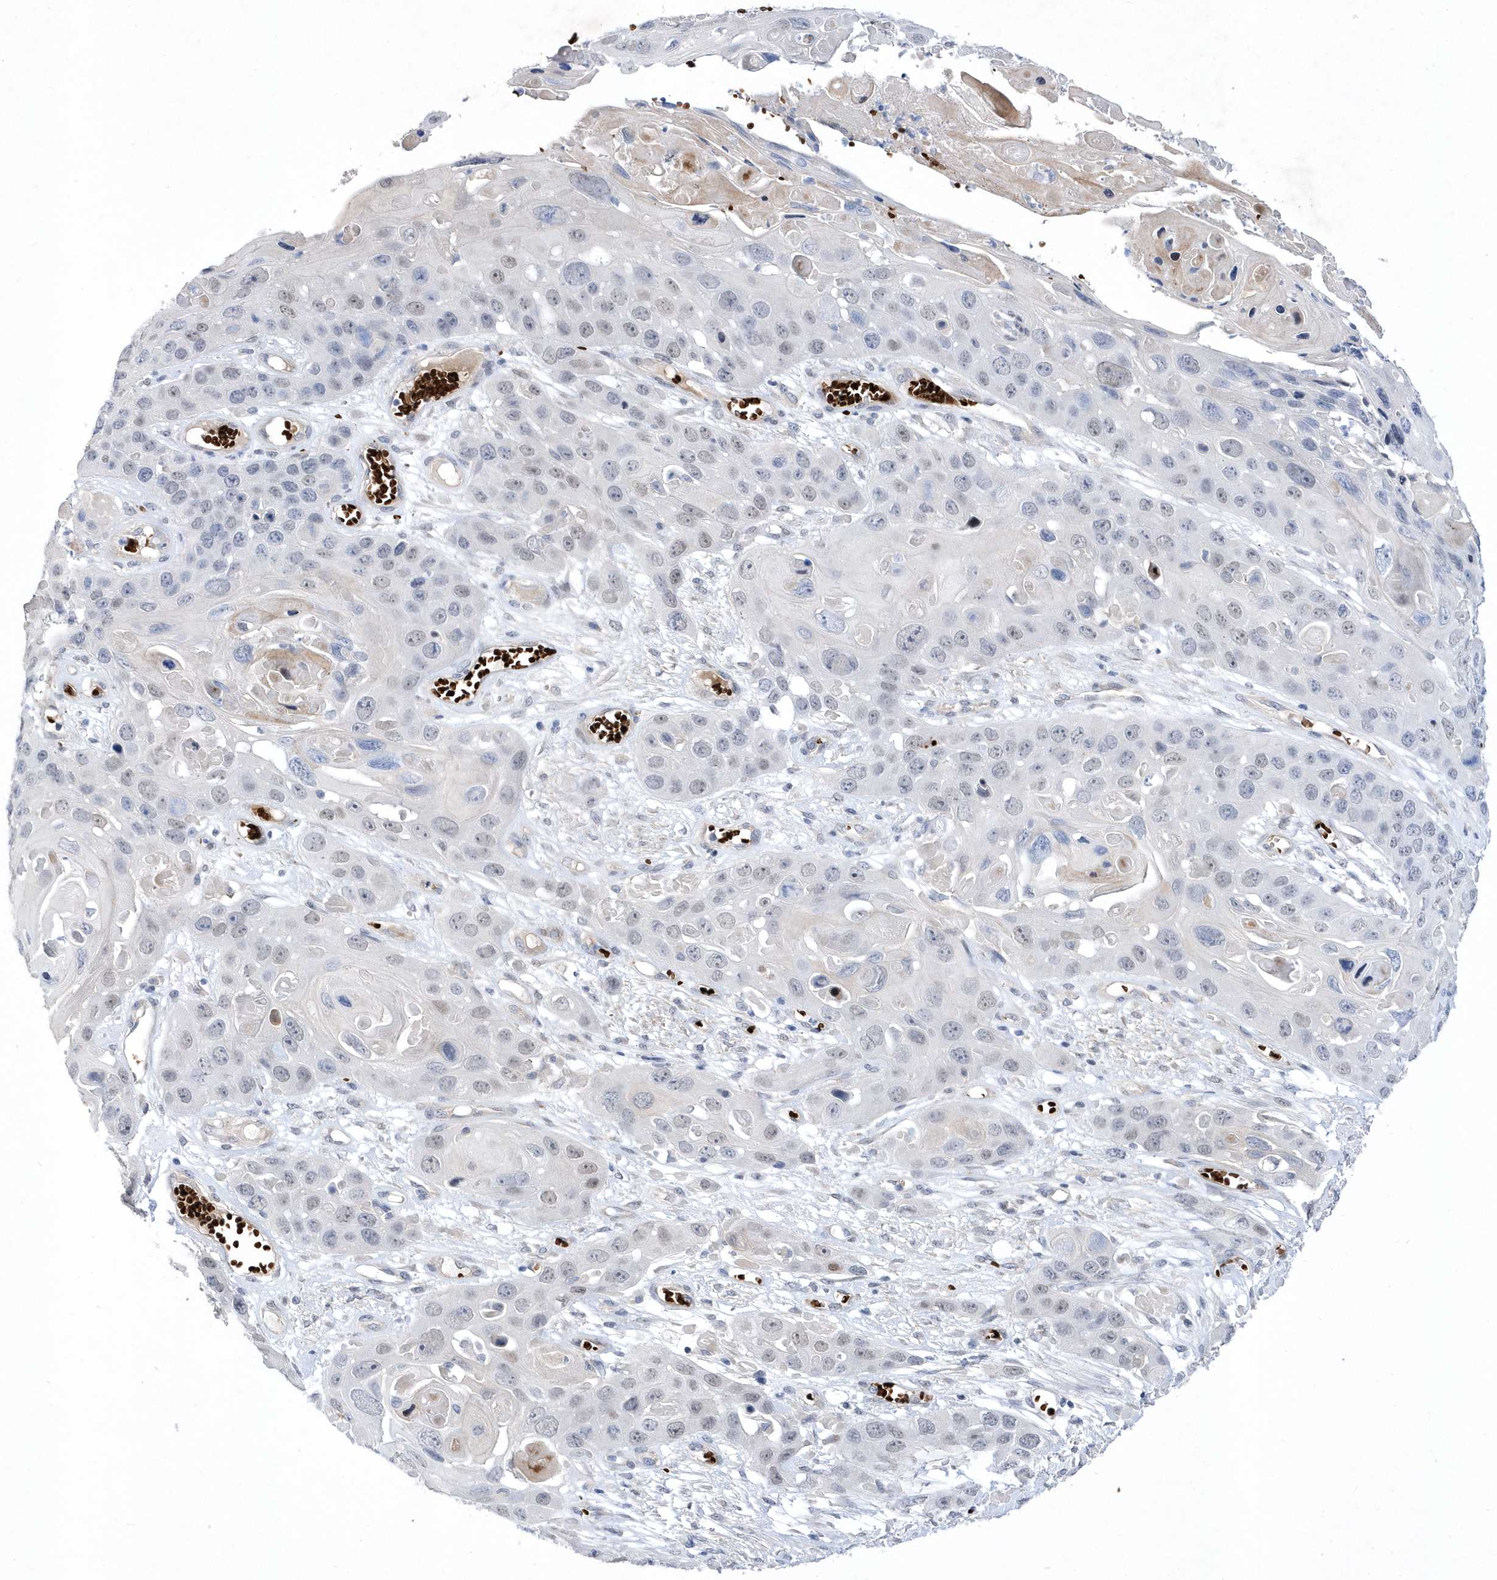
{"staining": {"intensity": "negative", "quantity": "none", "location": "none"}, "tissue": "skin cancer", "cell_type": "Tumor cells", "image_type": "cancer", "snomed": [{"axis": "morphology", "description": "Squamous cell carcinoma, NOS"}, {"axis": "topography", "description": "Skin"}], "caption": "IHC image of neoplastic tissue: skin cancer (squamous cell carcinoma) stained with DAB (3,3'-diaminobenzidine) reveals no significant protein positivity in tumor cells.", "gene": "ZNF875", "patient": {"sex": "male", "age": 55}}